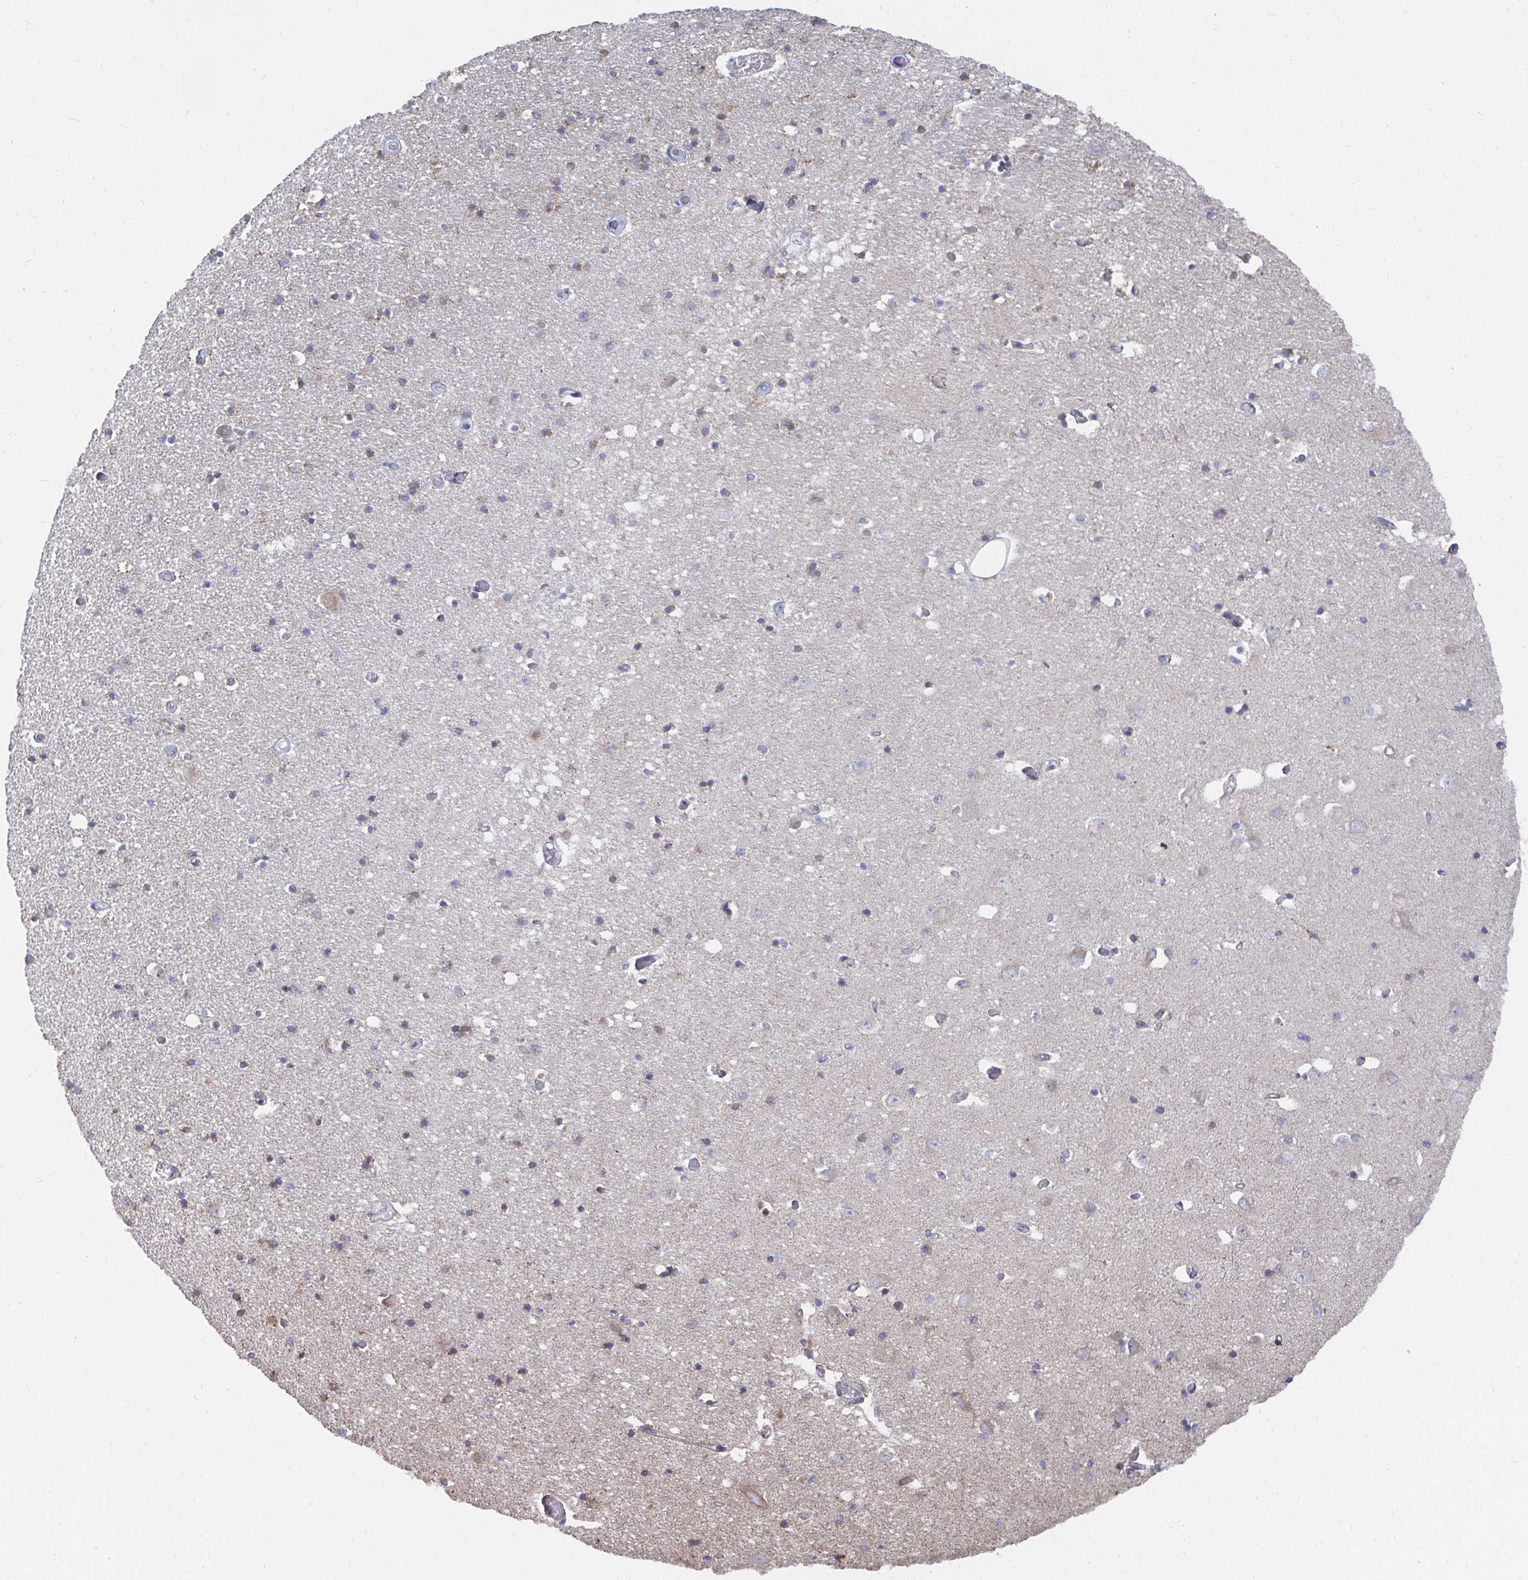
{"staining": {"intensity": "weak", "quantity": "<25%", "location": "cytoplasmic/membranous"}, "tissue": "caudate", "cell_type": "Glial cells", "image_type": "normal", "snomed": [{"axis": "morphology", "description": "Normal tissue, NOS"}, {"axis": "topography", "description": "Lateral ventricle wall"}, {"axis": "topography", "description": "Hippocampus"}], "caption": "A high-resolution histopathology image shows IHC staining of unremarkable caudate, which shows no significant staining in glial cells.", "gene": "ELAVL1", "patient": {"sex": "female", "age": 63}}